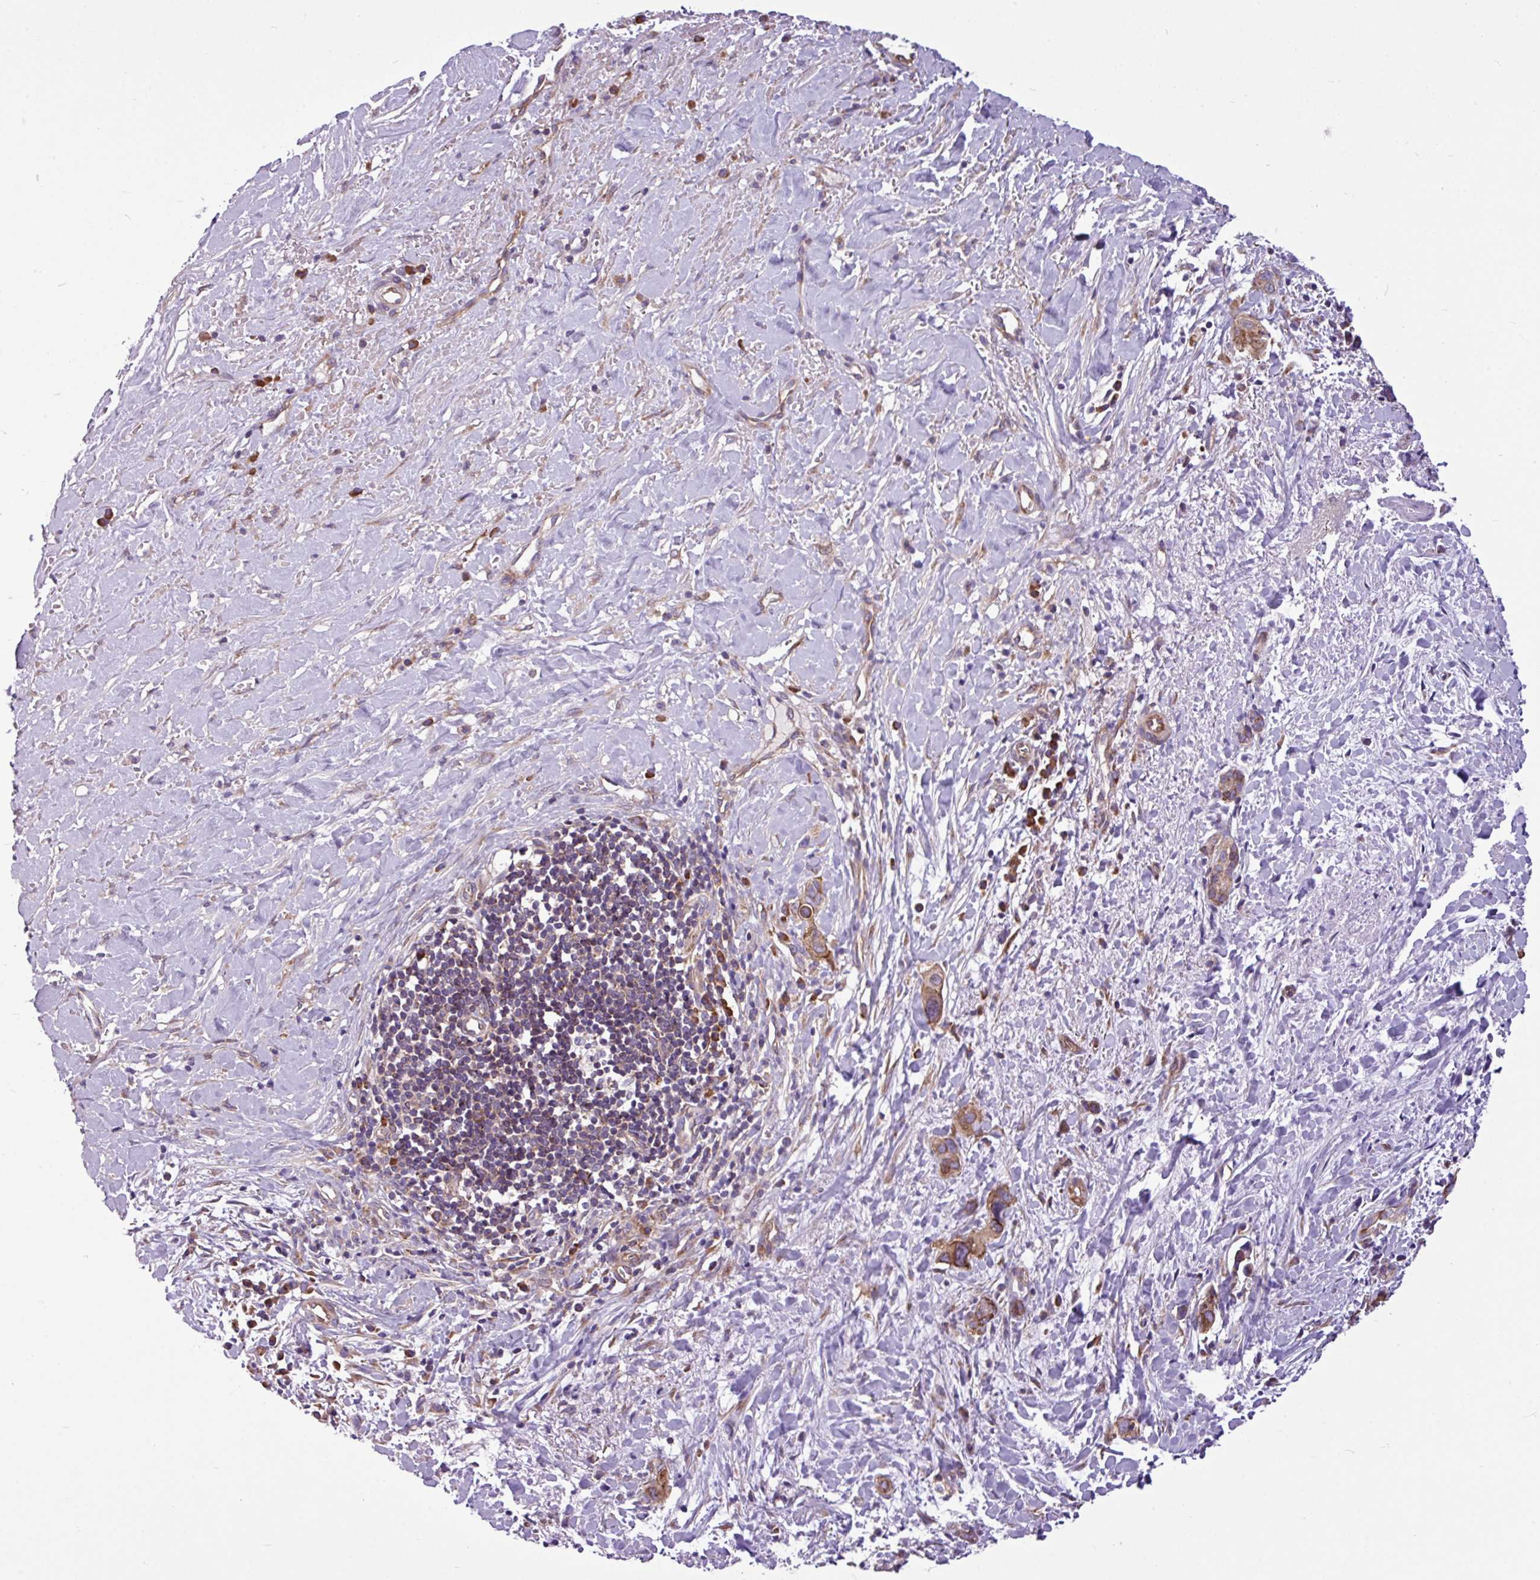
{"staining": {"intensity": "moderate", "quantity": ">75%", "location": "cytoplasmic/membranous"}, "tissue": "liver cancer", "cell_type": "Tumor cells", "image_type": "cancer", "snomed": [{"axis": "morphology", "description": "Cholangiocarcinoma"}, {"axis": "topography", "description": "Liver"}], "caption": "A brown stain shows moderate cytoplasmic/membranous staining of a protein in liver cancer tumor cells.", "gene": "MROH2A", "patient": {"sex": "female", "age": 79}}